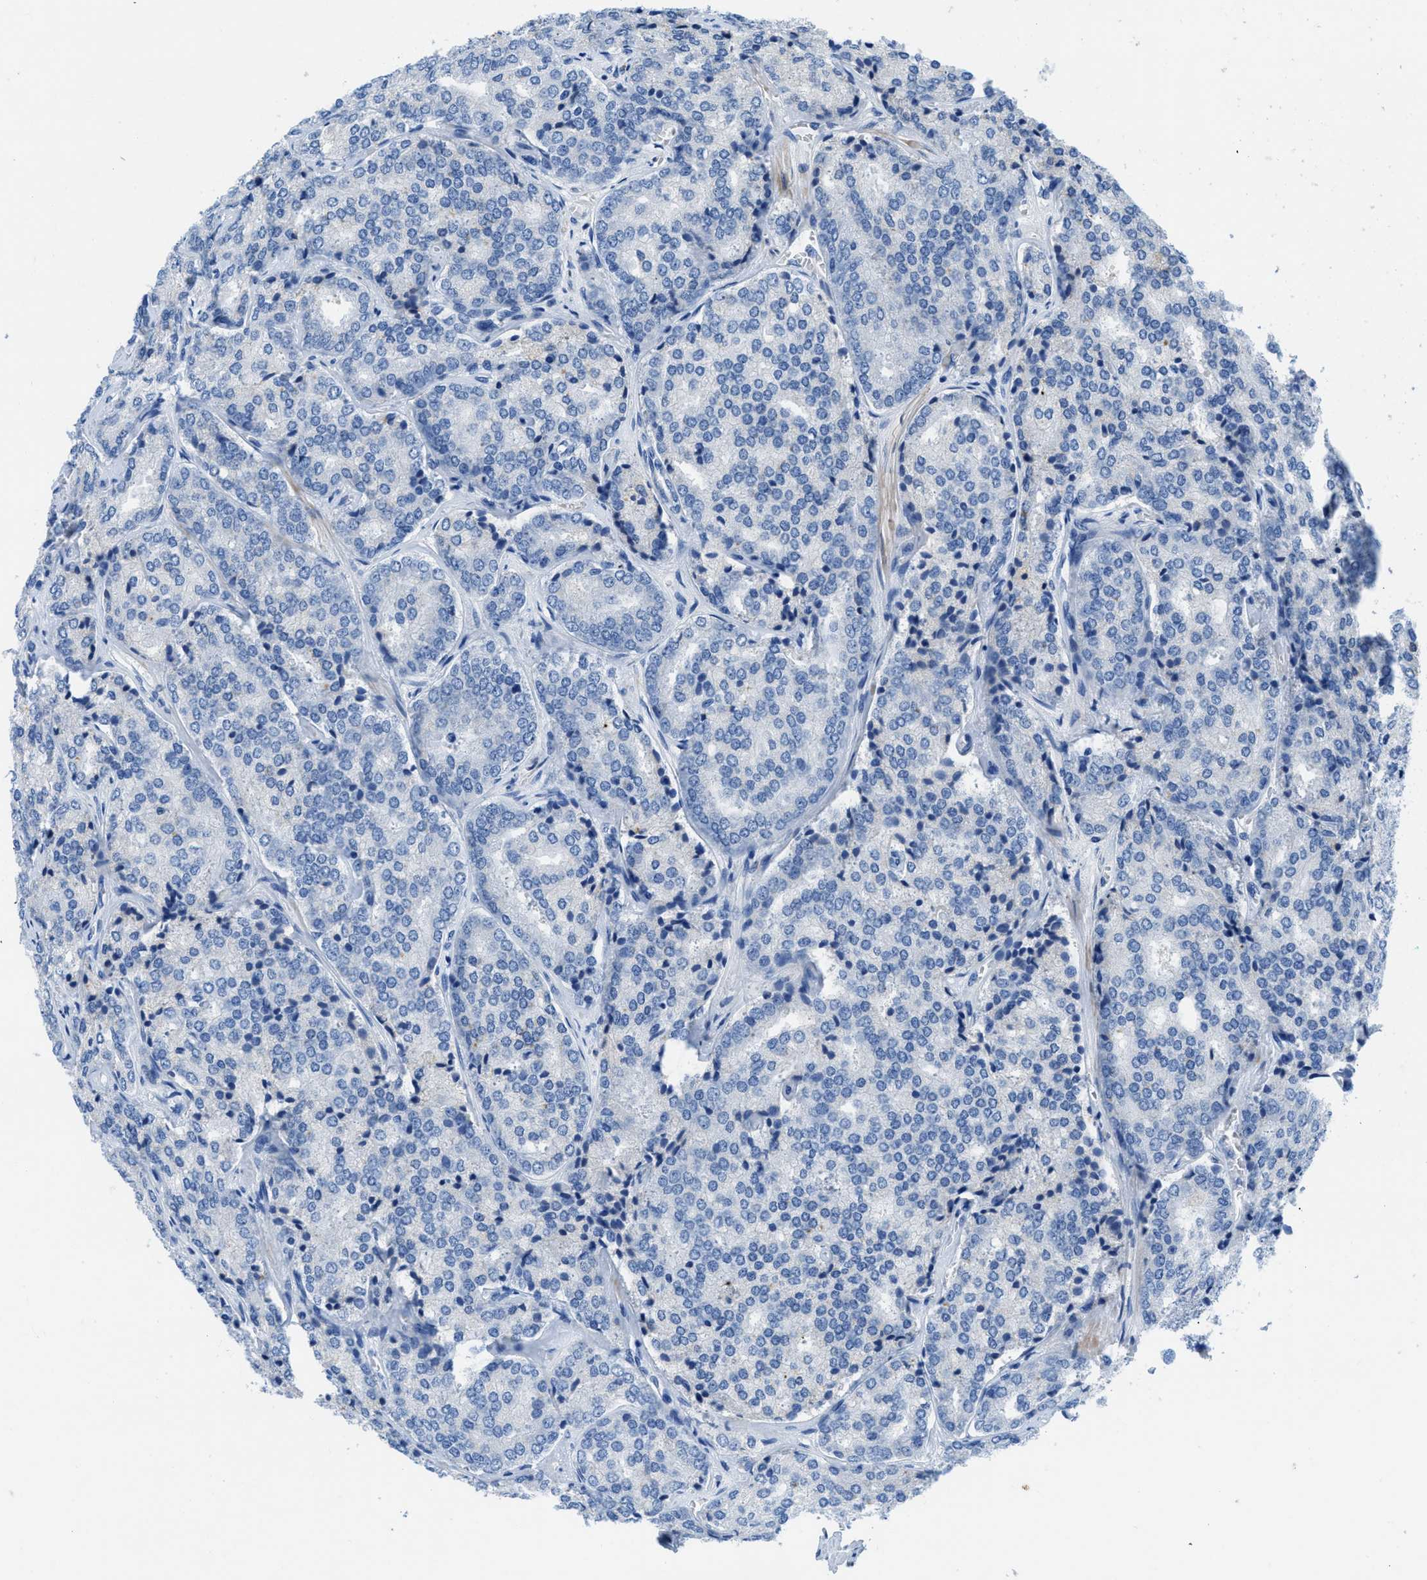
{"staining": {"intensity": "negative", "quantity": "none", "location": "none"}, "tissue": "prostate cancer", "cell_type": "Tumor cells", "image_type": "cancer", "snomed": [{"axis": "morphology", "description": "Adenocarcinoma, High grade"}, {"axis": "topography", "description": "Prostate"}], "caption": "Immunohistochemistry (IHC) photomicrograph of neoplastic tissue: prostate cancer (adenocarcinoma (high-grade)) stained with DAB displays no significant protein expression in tumor cells.", "gene": "XCR1", "patient": {"sex": "male", "age": 65}}